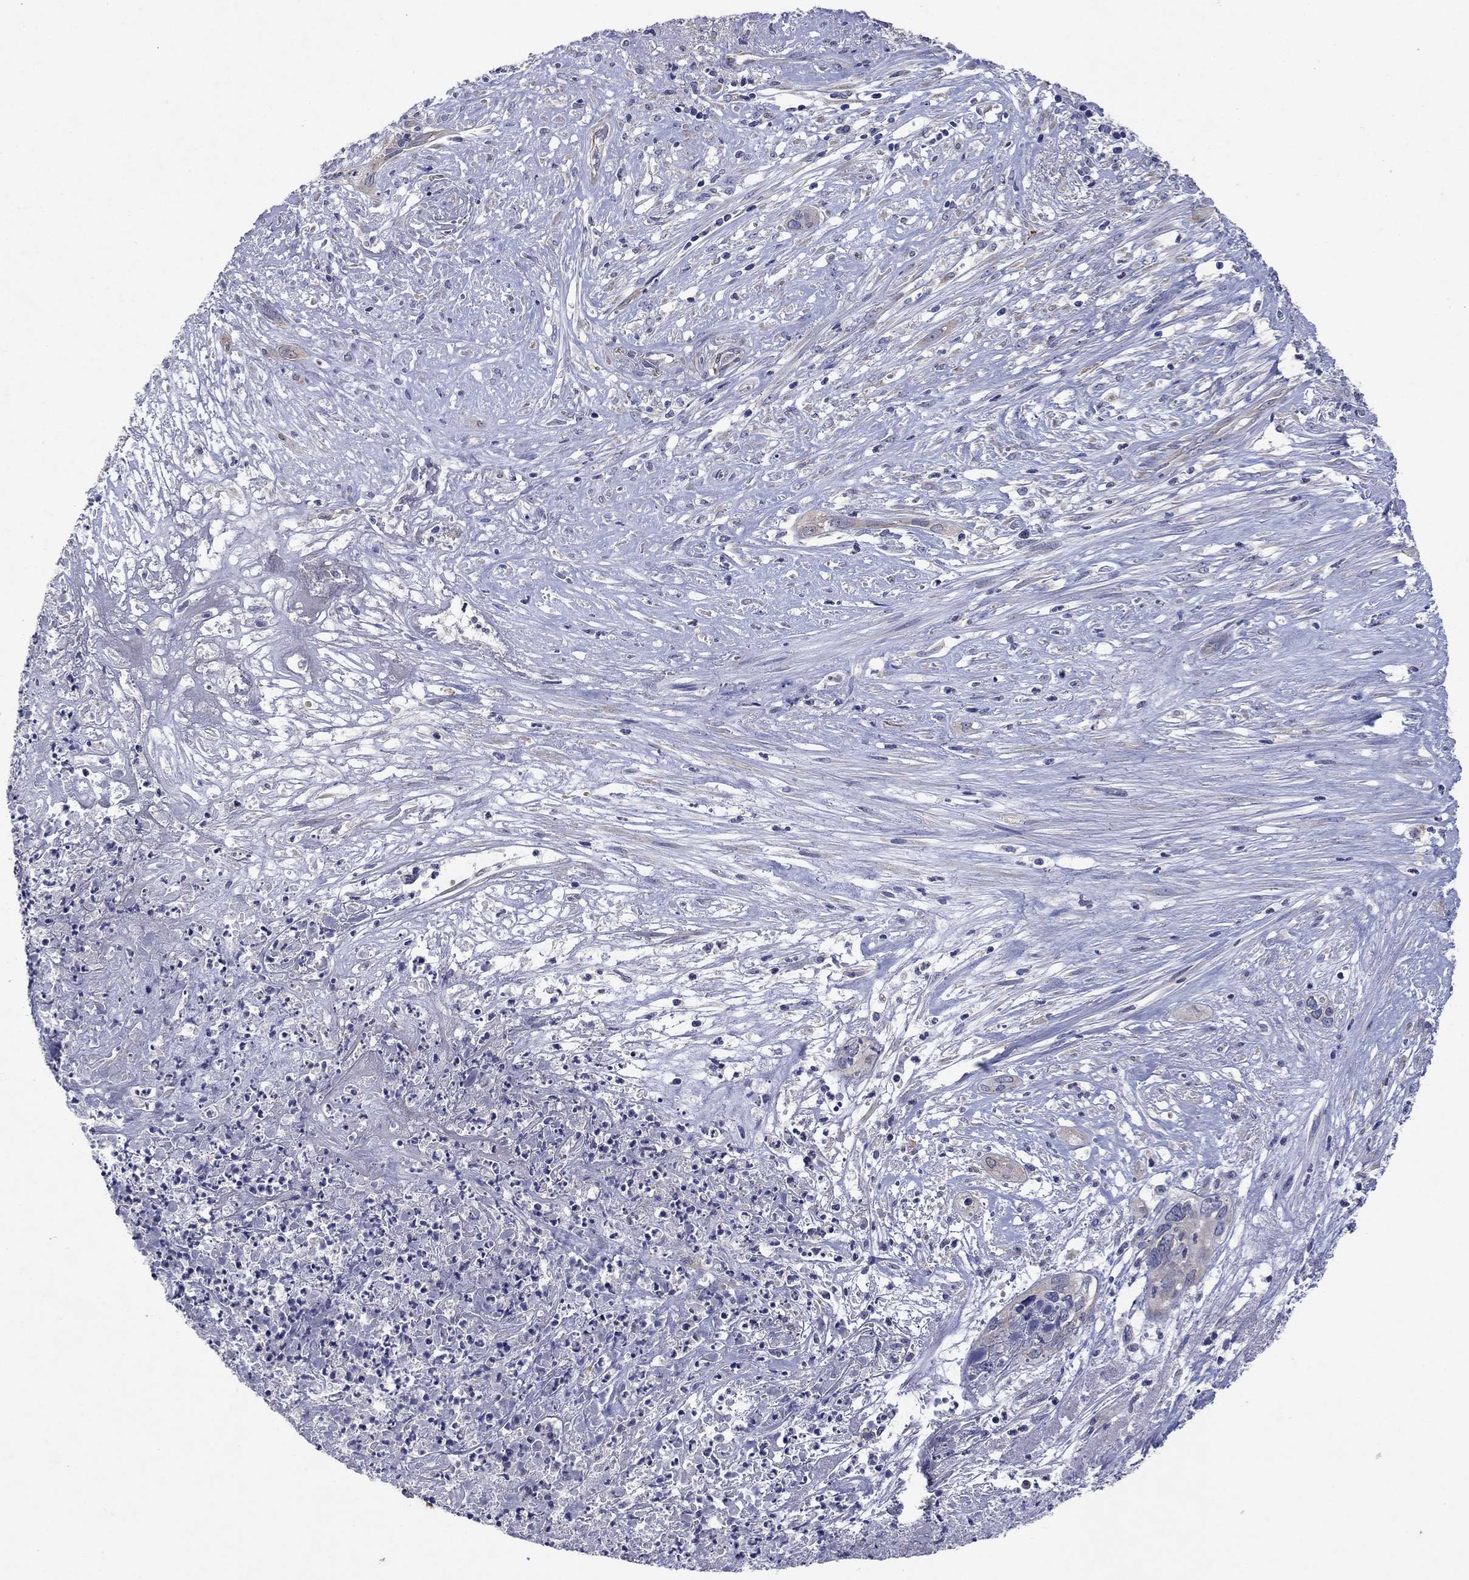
{"staining": {"intensity": "negative", "quantity": "none", "location": "none"}, "tissue": "cervical cancer", "cell_type": "Tumor cells", "image_type": "cancer", "snomed": [{"axis": "morphology", "description": "Squamous cell carcinoma, NOS"}, {"axis": "topography", "description": "Cervix"}], "caption": "Cervical cancer (squamous cell carcinoma) stained for a protein using immunohistochemistry (IHC) demonstrates no positivity tumor cells.", "gene": "SULT2B1", "patient": {"sex": "female", "age": 57}}